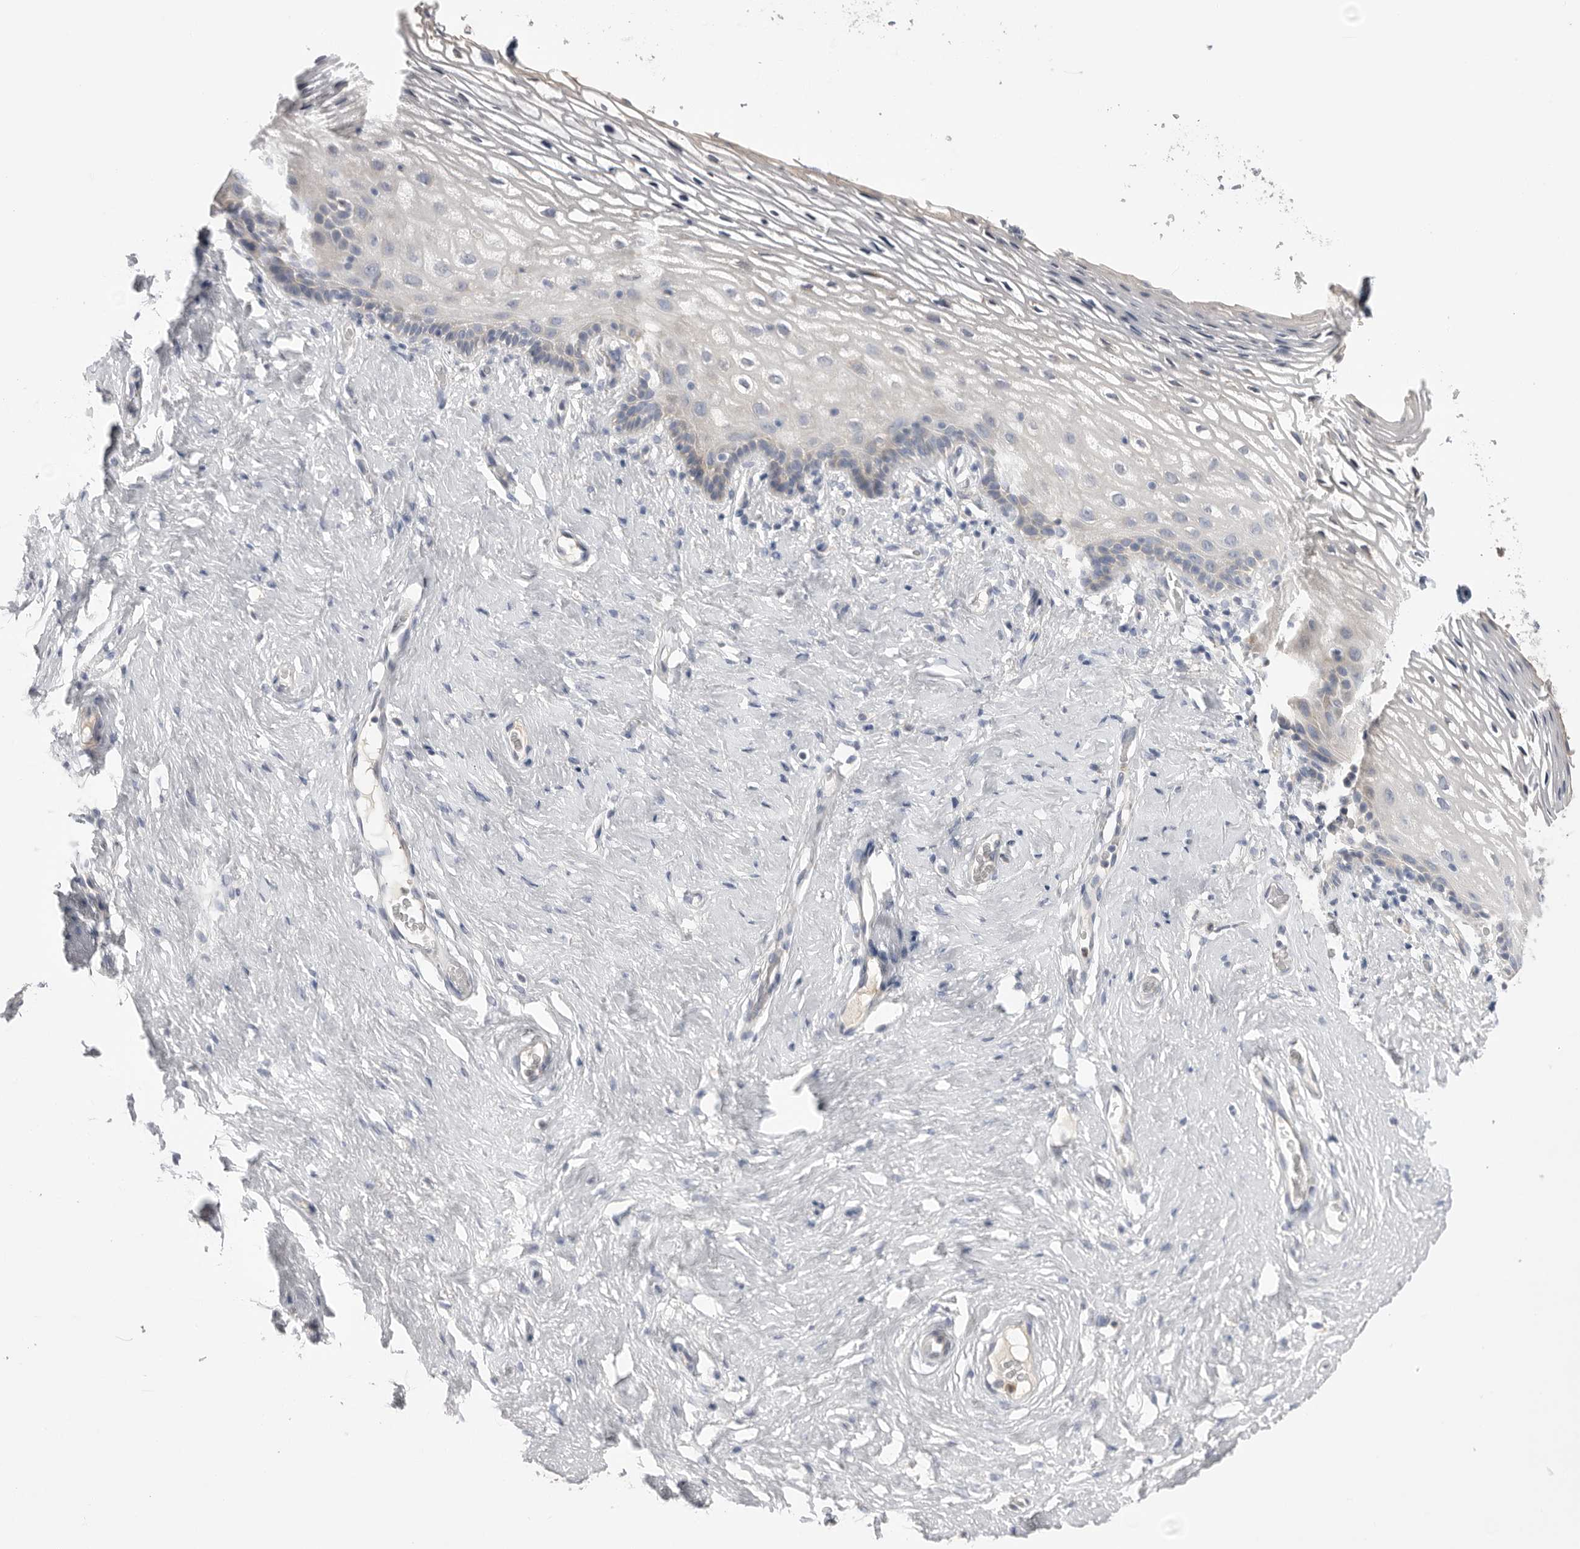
{"staining": {"intensity": "negative", "quantity": "none", "location": "none"}, "tissue": "vagina", "cell_type": "Squamous epithelial cells", "image_type": "normal", "snomed": [{"axis": "morphology", "description": "Normal tissue, NOS"}, {"axis": "morphology", "description": "Adenocarcinoma, NOS"}, {"axis": "topography", "description": "Rectum"}, {"axis": "topography", "description": "Vagina"}], "caption": "Immunohistochemical staining of normal vagina reveals no significant staining in squamous epithelial cells.", "gene": "CCDC126", "patient": {"sex": "female", "age": 71}}